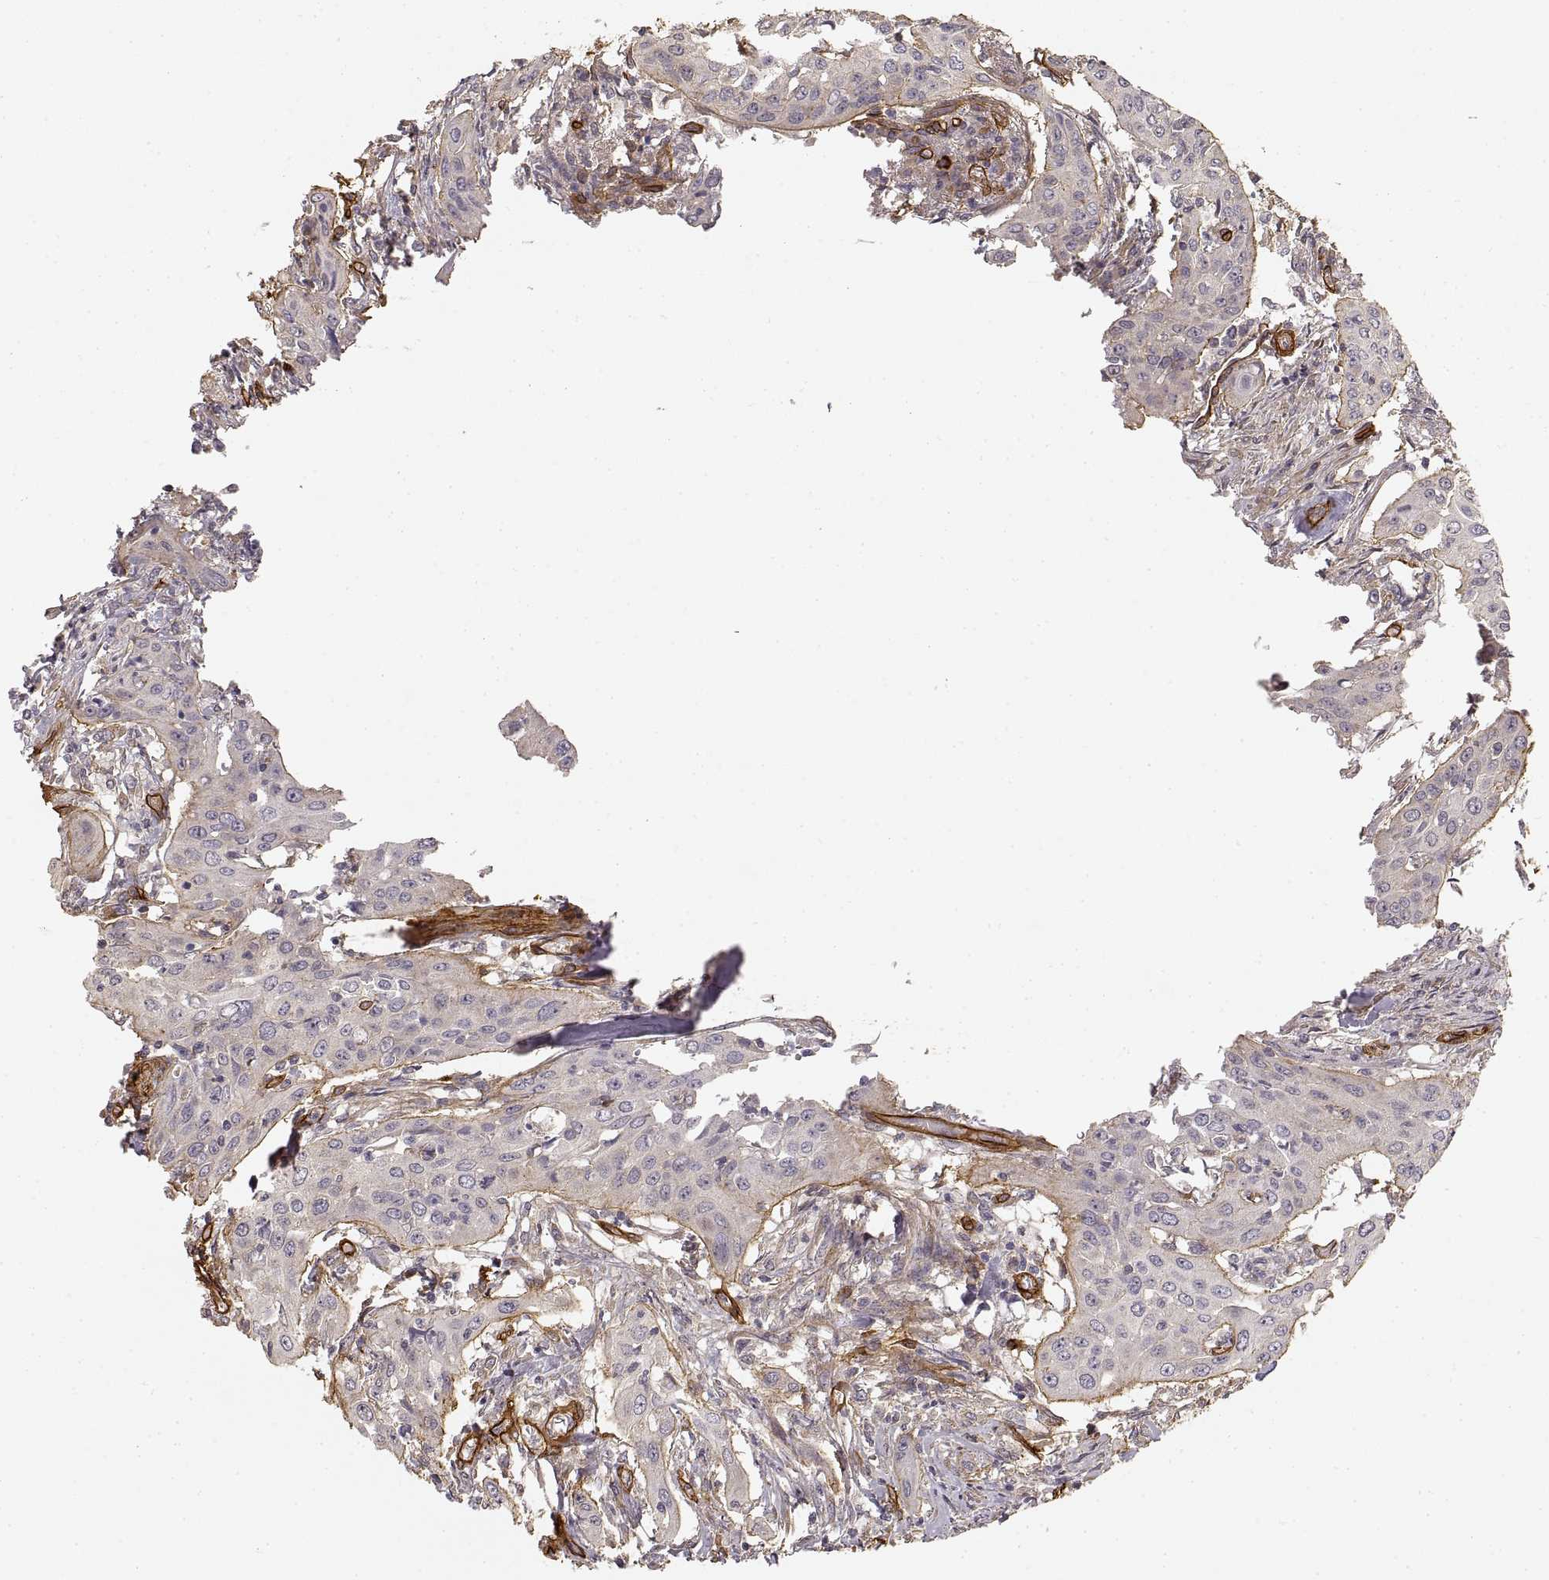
{"staining": {"intensity": "negative", "quantity": "none", "location": "none"}, "tissue": "urothelial cancer", "cell_type": "Tumor cells", "image_type": "cancer", "snomed": [{"axis": "morphology", "description": "Urothelial carcinoma, High grade"}, {"axis": "topography", "description": "Urinary bladder"}], "caption": "Image shows no significant protein staining in tumor cells of urothelial cancer. Nuclei are stained in blue.", "gene": "LAMA4", "patient": {"sex": "male", "age": 82}}